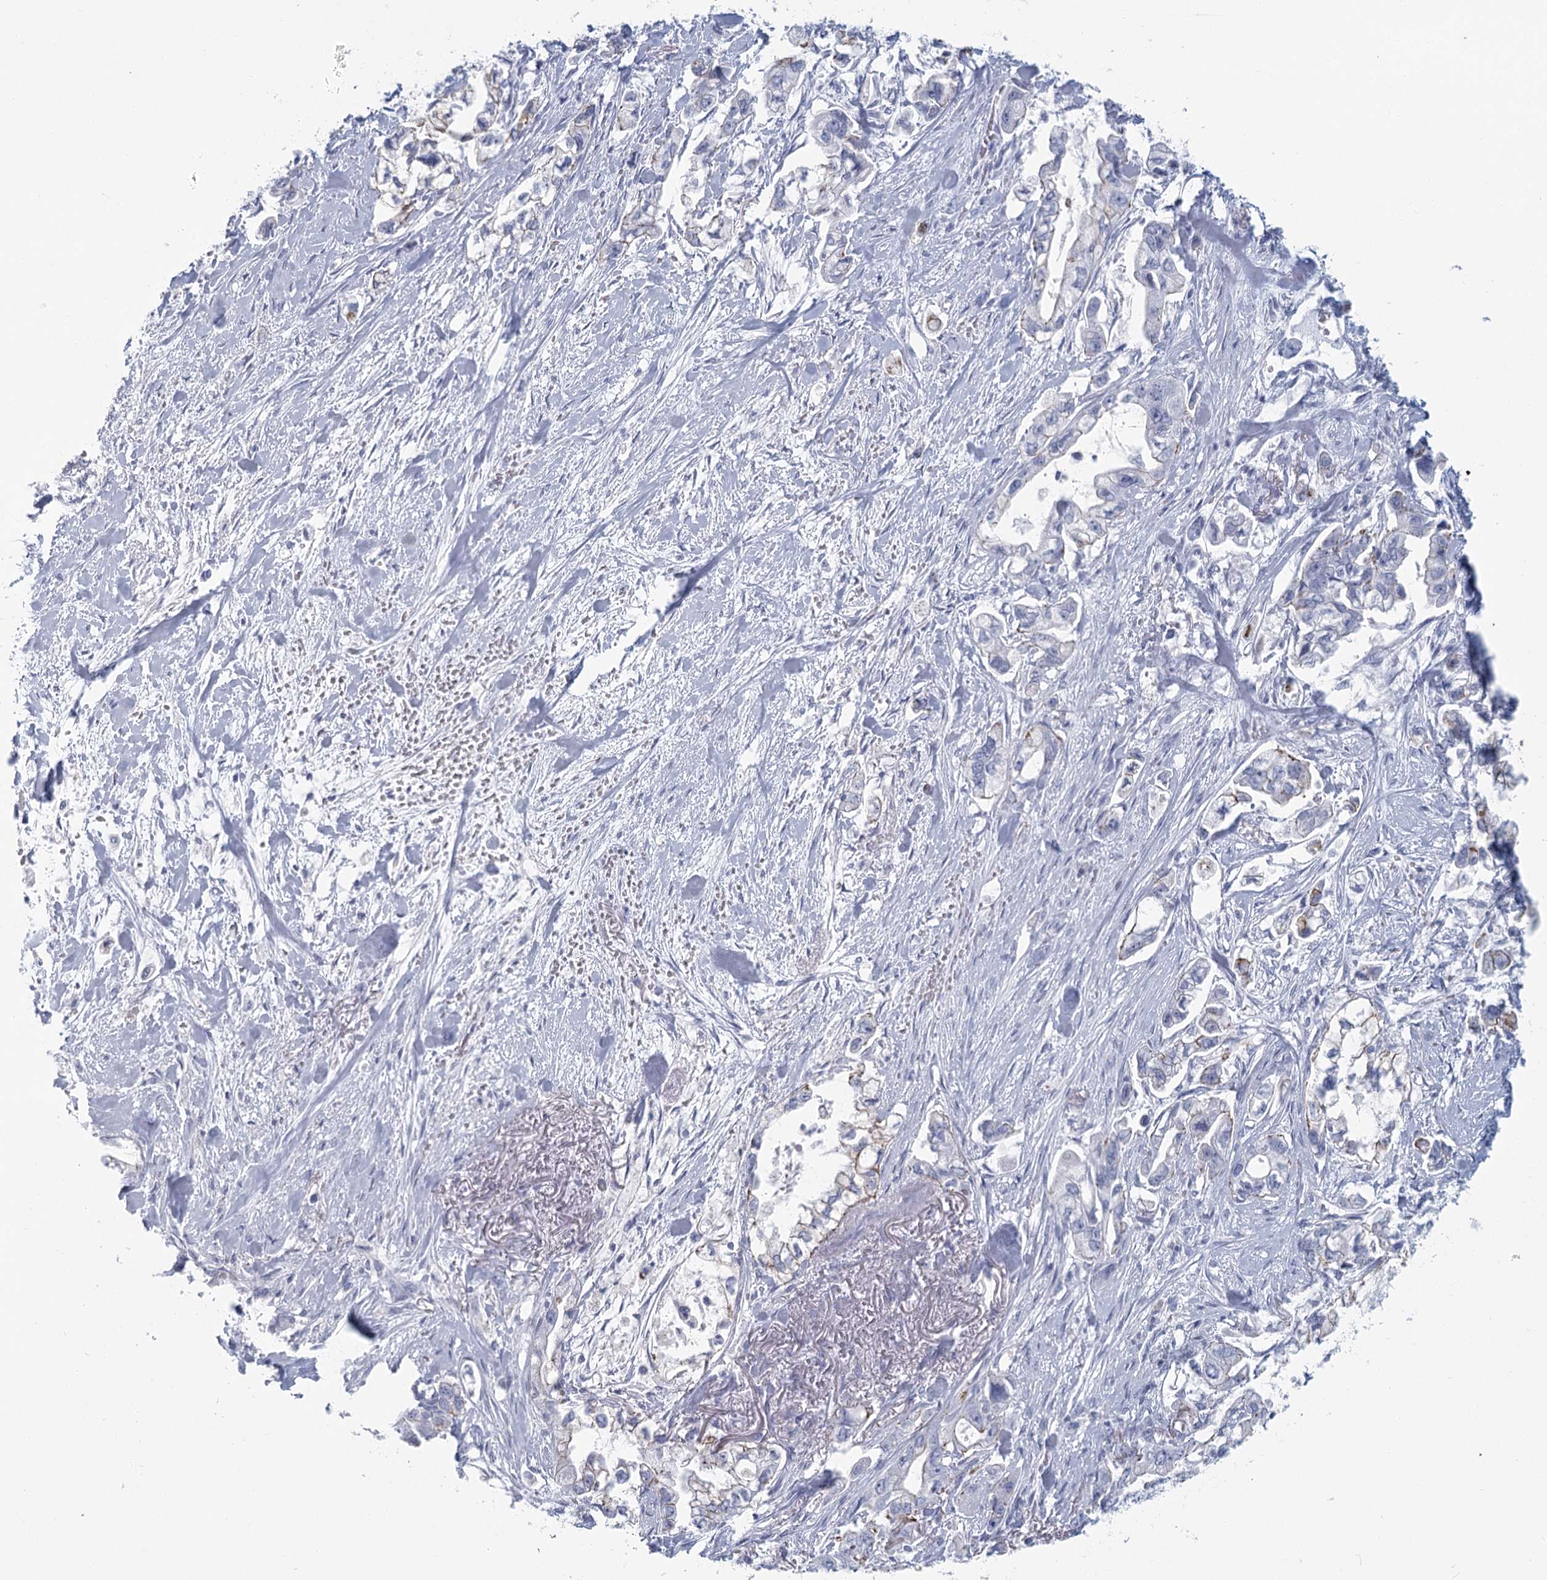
{"staining": {"intensity": "weak", "quantity": "<25%", "location": "cytoplasmic/membranous"}, "tissue": "stomach cancer", "cell_type": "Tumor cells", "image_type": "cancer", "snomed": [{"axis": "morphology", "description": "Adenocarcinoma, NOS"}, {"axis": "topography", "description": "Stomach"}], "caption": "Human stomach cancer (adenocarcinoma) stained for a protein using IHC reveals no positivity in tumor cells.", "gene": "WNT8B", "patient": {"sex": "male", "age": 62}}